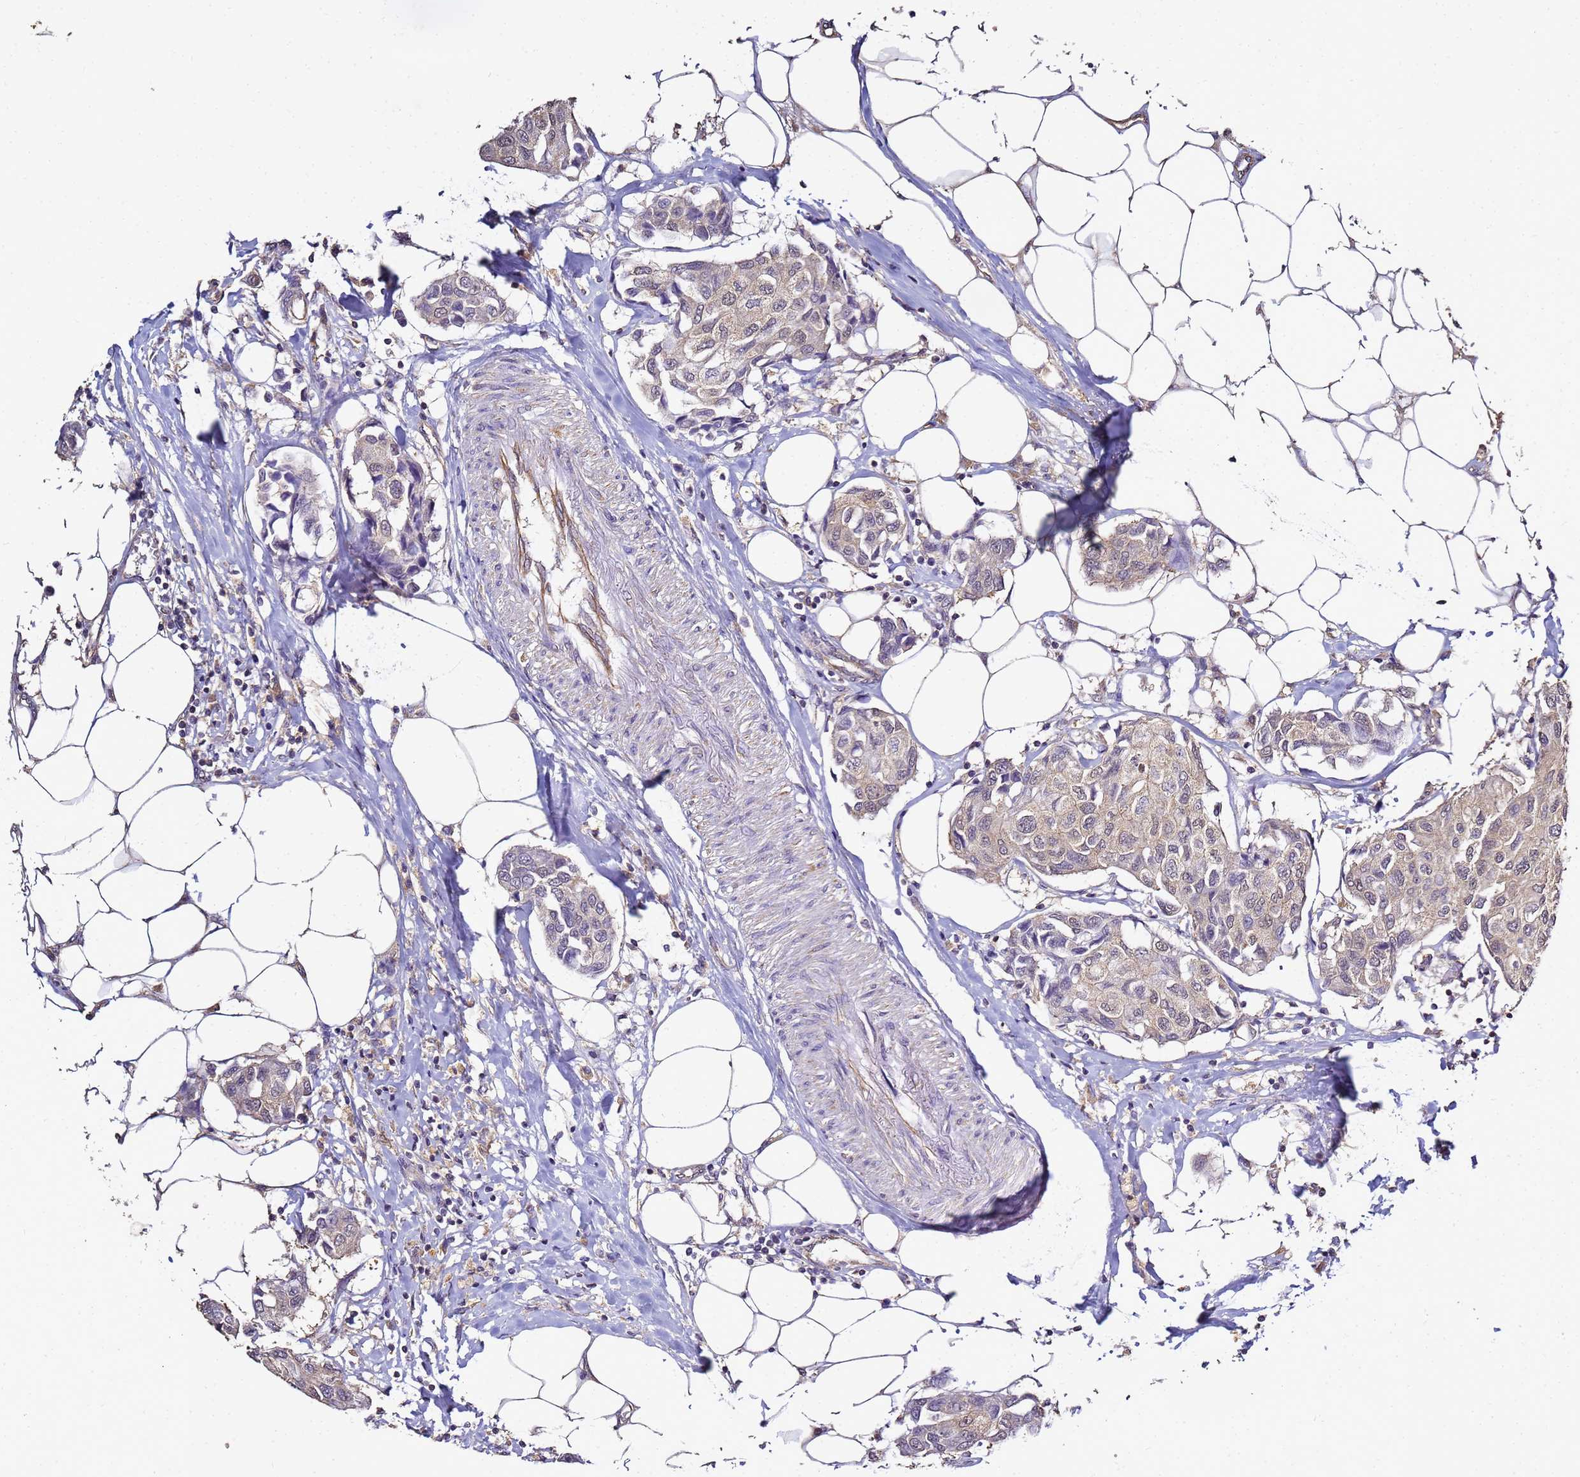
{"staining": {"intensity": "weak", "quantity": "25%-75%", "location": "cytoplasmic/membranous"}, "tissue": "breast cancer", "cell_type": "Tumor cells", "image_type": "cancer", "snomed": [{"axis": "morphology", "description": "Duct carcinoma"}, {"axis": "topography", "description": "Breast"}], "caption": "Protein staining of breast invasive ductal carcinoma tissue shows weak cytoplasmic/membranous positivity in about 25%-75% of tumor cells. The protein is shown in brown color, while the nuclei are stained blue.", "gene": "ENOPH1", "patient": {"sex": "female", "age": 80}}